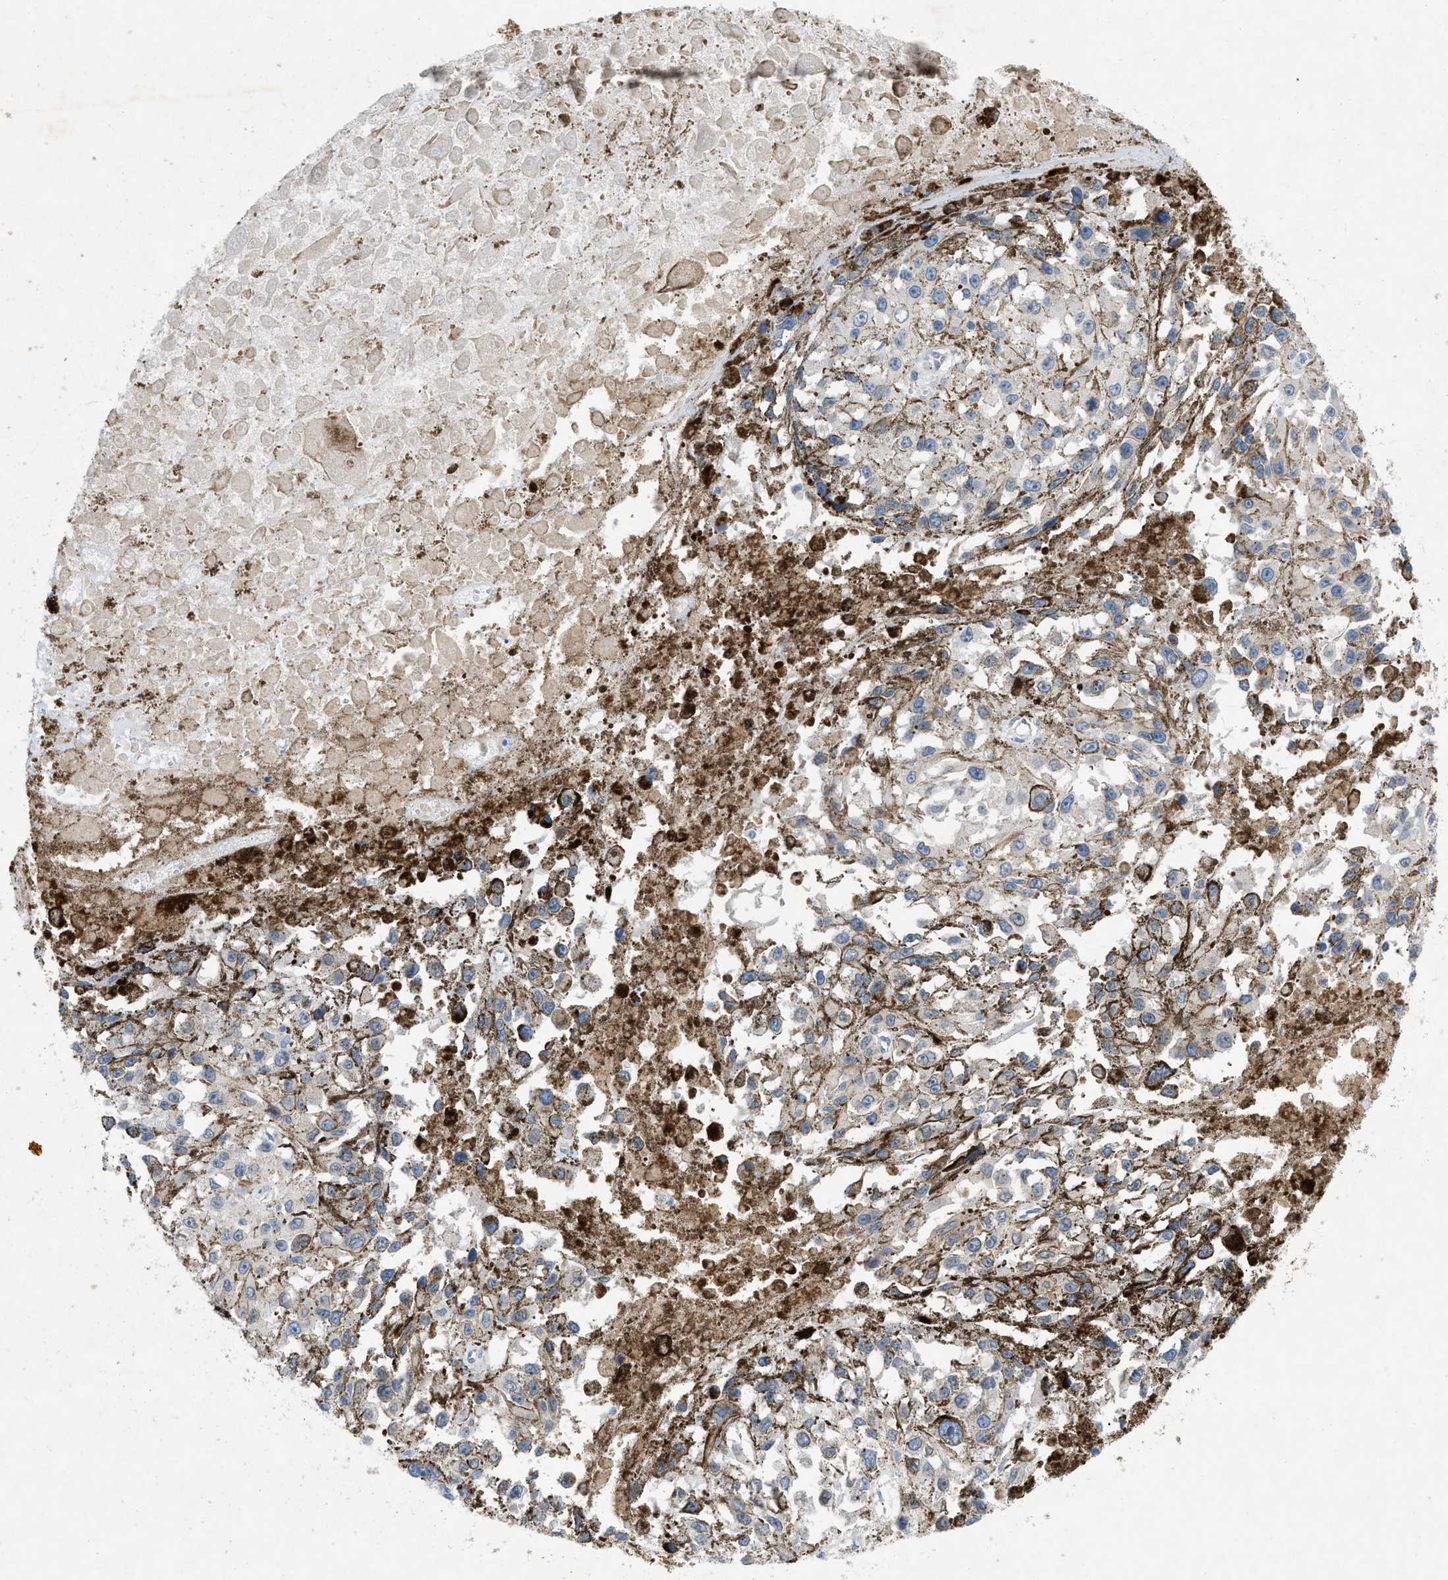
{"staining": {"intensity": "negative", "quantity": "none", "location": "none"}, "tissue": "melanoma", "cell_type": "Tumor cells", "image_type": "cancer", "snomed": [{"axis": "morphology", "description": "Malignant melanoma, Metastatic site"}, {"axis": "topography", "description": "Lymph node"}], "caption": "An immunohistochemistry (IHC) image of malignant melanoma (metastatic site) is shown. There is no staining in tumor cells of malignant melanoma (metastatic site). (DAB (3,3'-diaminobenzidine) immunohistochemistry (IHC) with hematoxylin counter stain).", "gene": "TMEM248", "patient": {"sex": "male", "age": 59}}